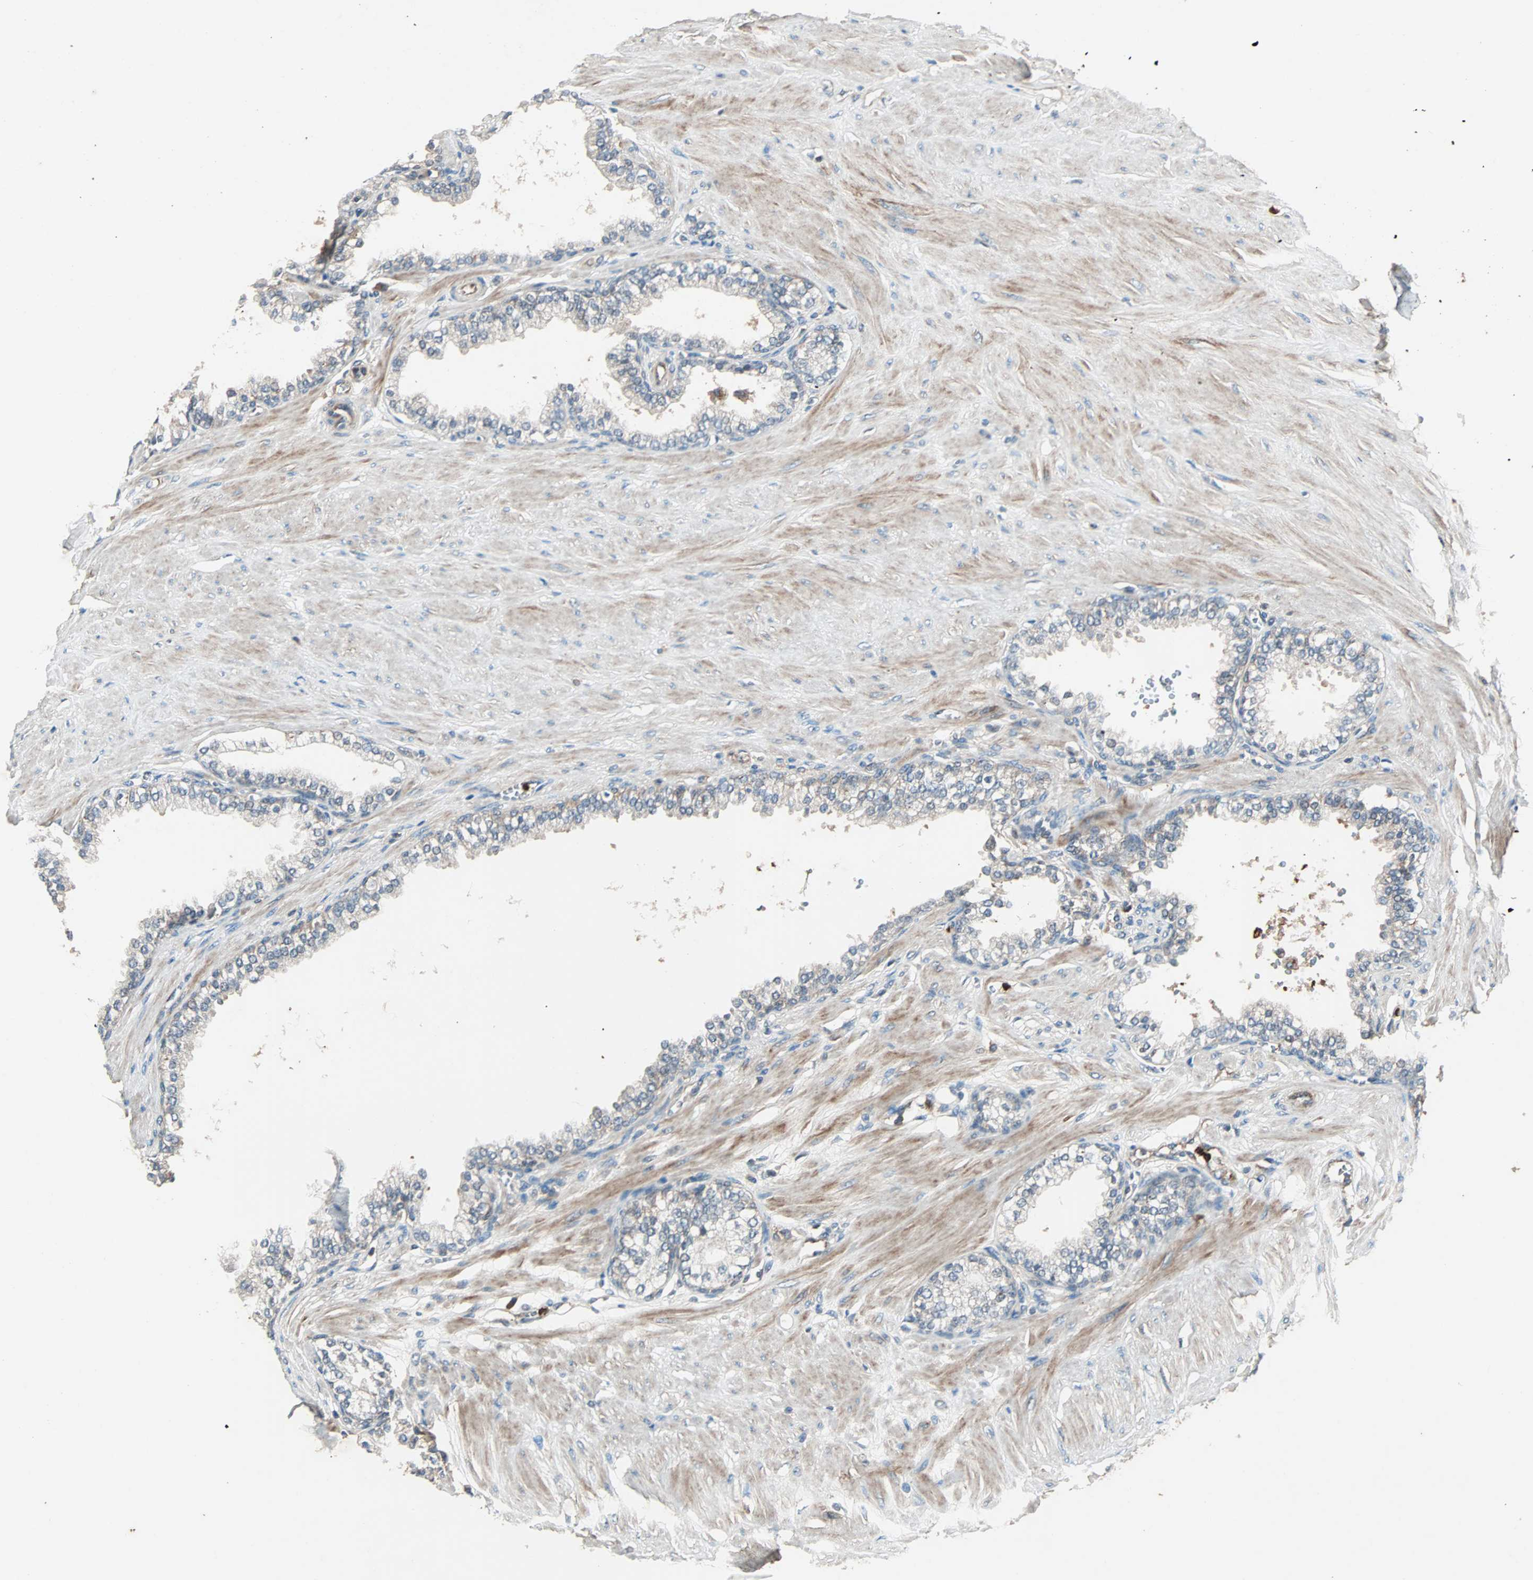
{"staining": {"intensity": "weak", "quantity": ">75%", "location": "cytoplasmic/membranous"}, "tissue": "prostate", "cell_type": "Glandular cells", "image_type": "normal", "snomed": [{"axis": "morphology", "description": "Normal tissue, NOS"}, {"axis": "topography", "description": "Prostate"}], "caption": "Prostate stained with immunohistochemistry reveals weak cytoplasmic/membranous expression in about >75% of glandular cells.", "gene": "GCK", "patient": {"sex": "male", "age": 64}}